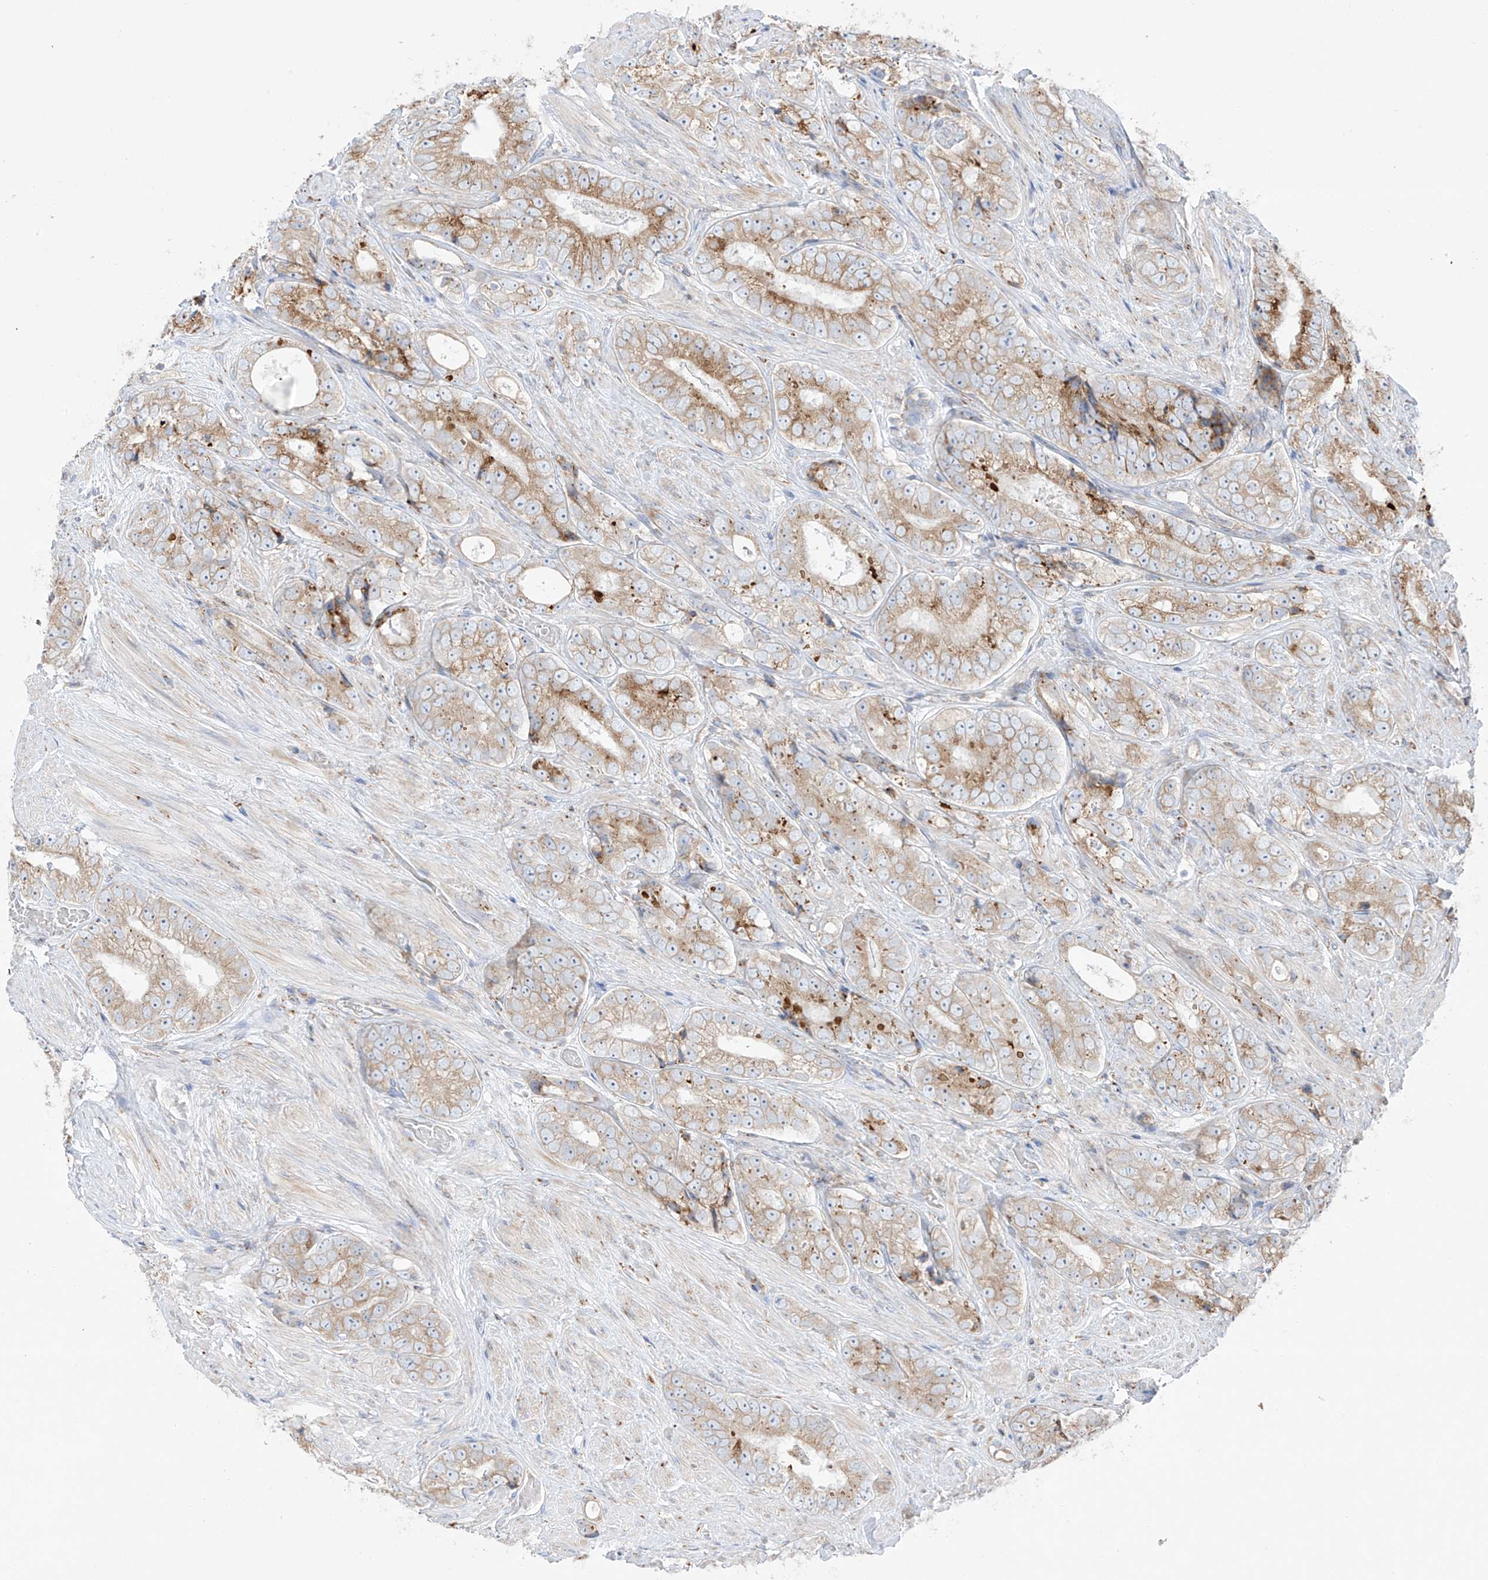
{"staining": {"intensity": "moderate", "quantity": ">75%", "location": "cytoplasmic/membranous"}, "tissue": "prostate cancer", "cell_type": "Tumor cells", "image_type": "cancer", "snomed": [{"axis": "morphology", "description": "Adenocarcinoma, High grade"}, {"axis": "topography", "description": "Prostate"}], "caption": "A histopathology image of prostate cancer stained for a protein displays moderate cytoplasmic/membranous brown staining in tumor cells. Immunohistochemistry stains the protein in brown and the nuclei are stained blue.", "gene": "MX1", "patient": {"sex": "male", "age": 56}}